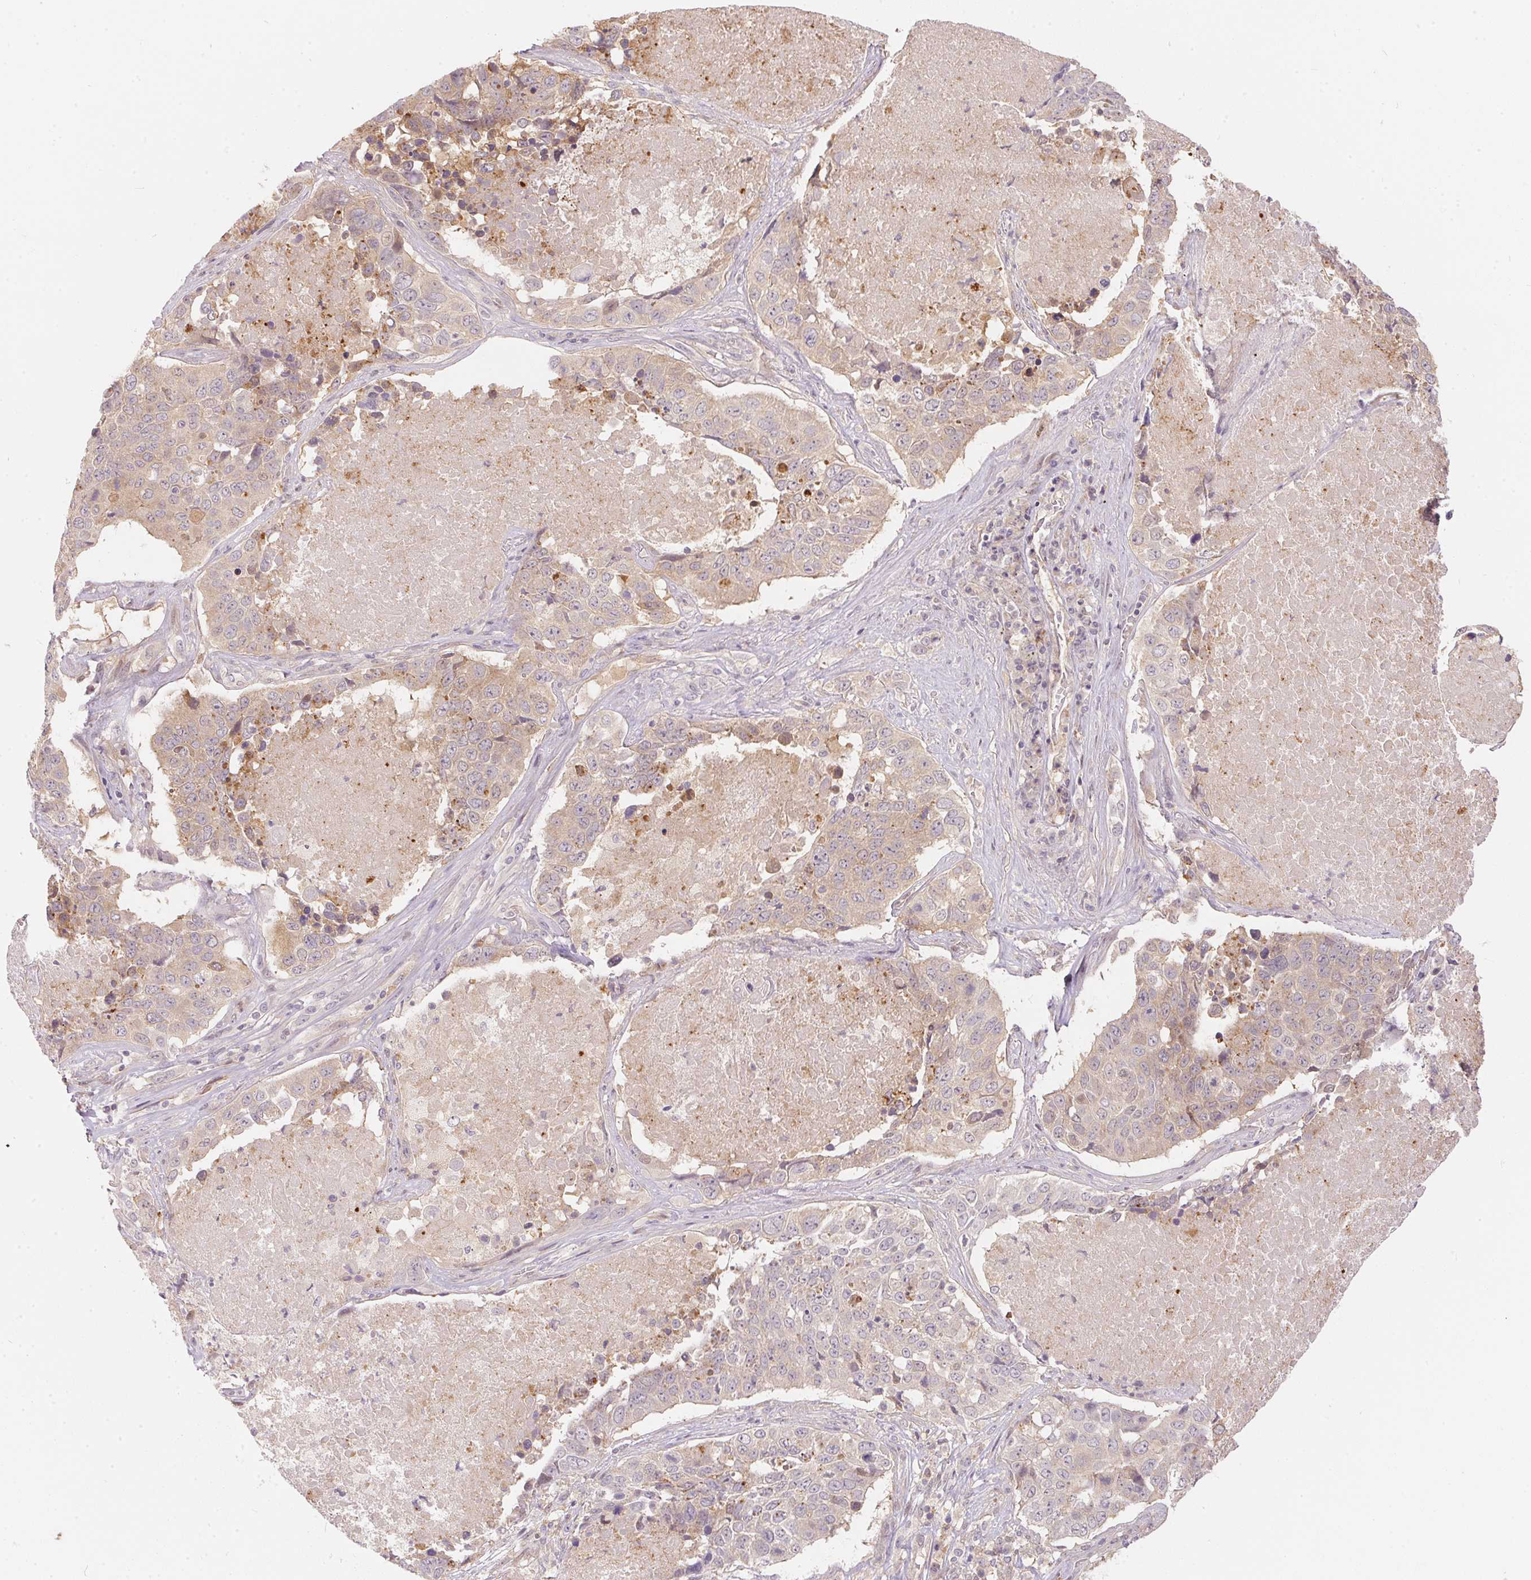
{"staining": {"intensity": "weak", "quantity": "<25%", "location": "cytoplasmic/membranous"}, "tissue": "lung cancer", "cell_type": "Tumor cells", "image_type": "cancer", "snomed": [{"axis": "morphology", "description": "Normal tissue, NOS"}, {"axis": "morphology", "description": "Squamous cell carcinoma, NOS"}, {"axis": "topography", "description": "Bronchus"}, {"axis": "topography", "description": "Lung"}], "caption": "Tumor cells are negative for brown protein staining in squamous cell carcinoma (lung). The staining was performed using DAB to visualize the protein expression in brown, while the nuclei were stained in blue with hematoxylin (Magnification: 20x).", "gene": "BLMH", "patient": {"sex": "male", "age": 64}}